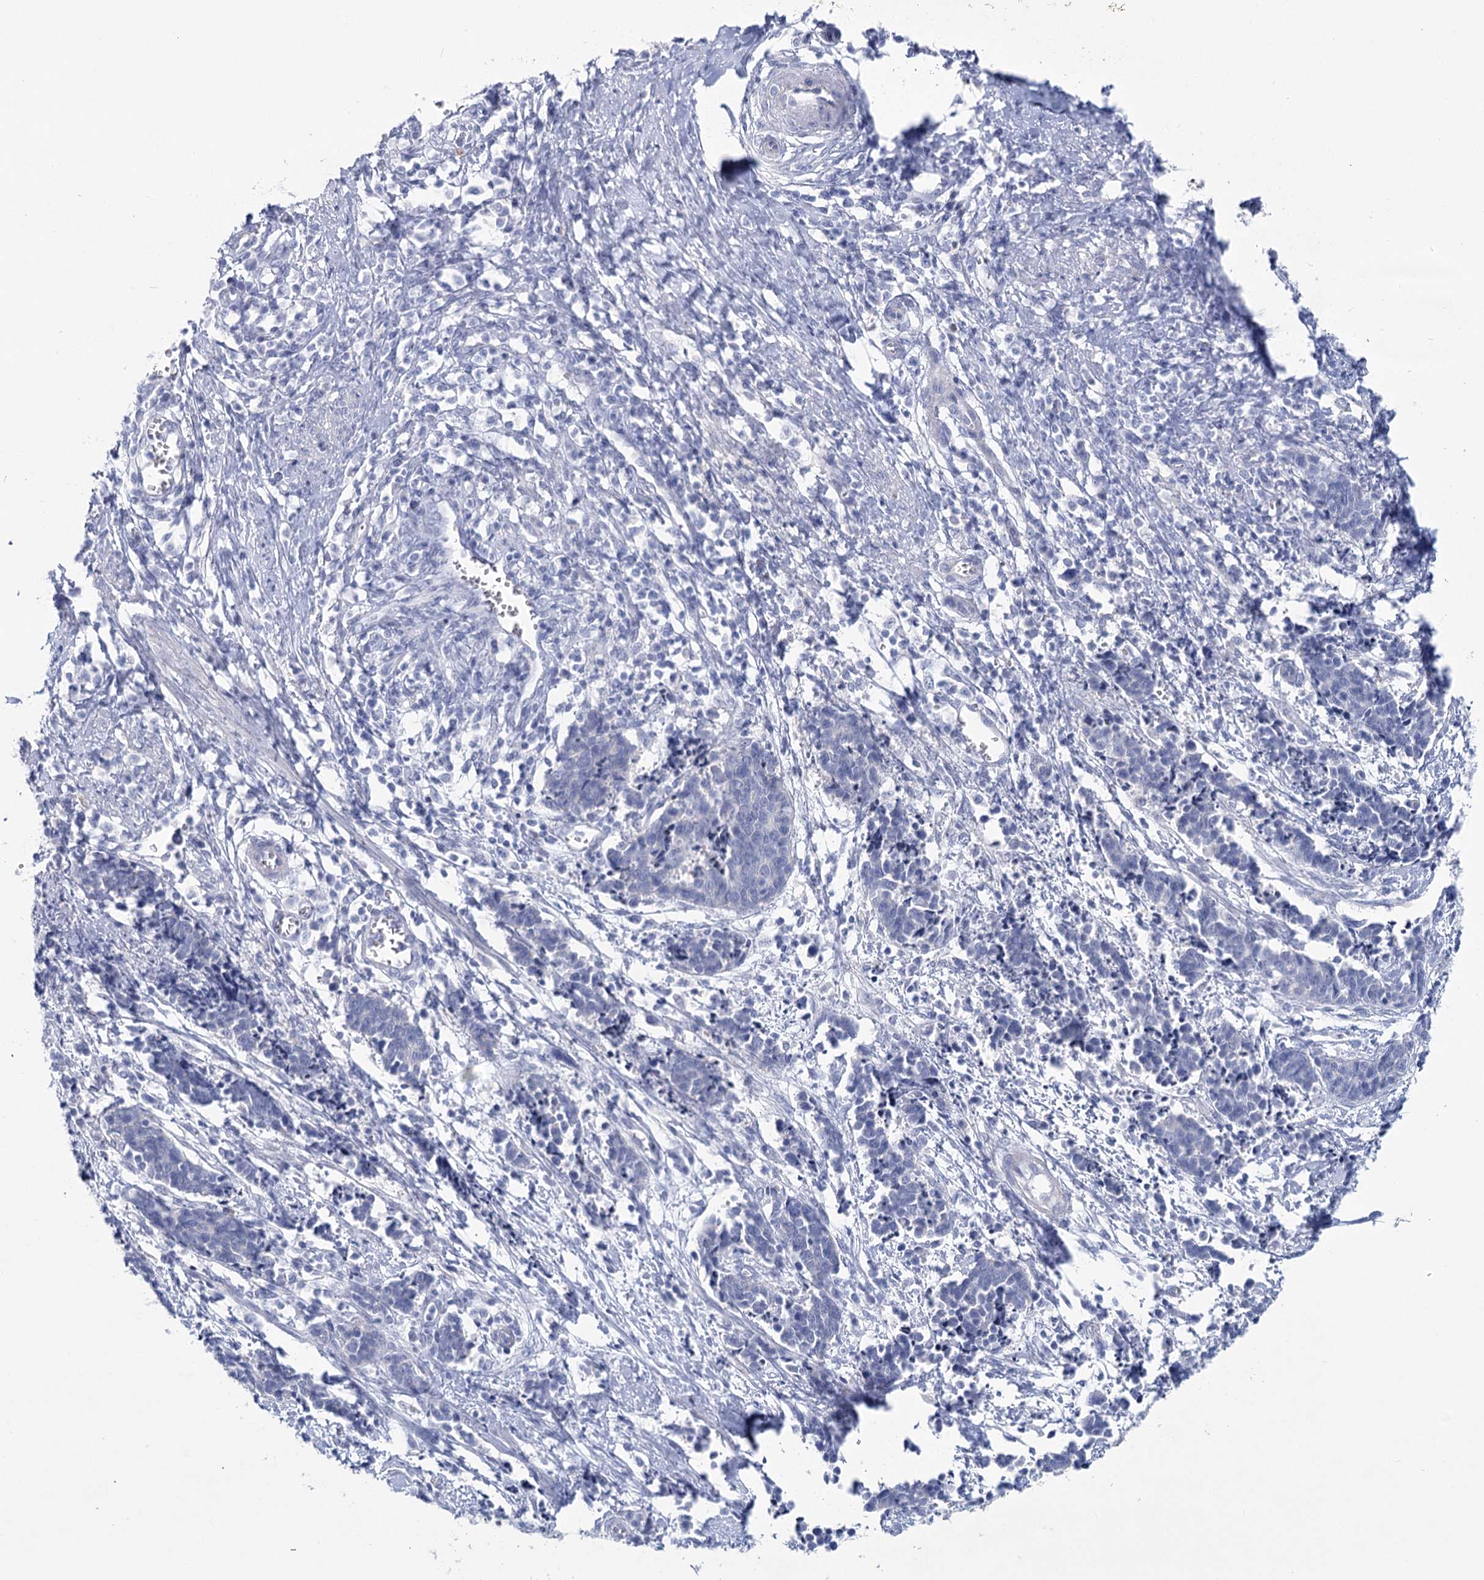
{"staining": {"intensity": "negative", "quantity": "none", "location": "none"}, "tissue": "cervical cancer", "cell_type": "Tumor cells", "image_type": "cancer", "snomed": [{"axis": "morphology", "description": "Squamous cell carcinoma, NOS"}, {"axis": "topography", "description": "Cervix"}], "caption": "The photomicrograph exhibits no significant expression in tumor cells of cervical squamous cell carcinoma.", "gene": "CCDC88A", "patient": {"sex": "female", "age": 35}}